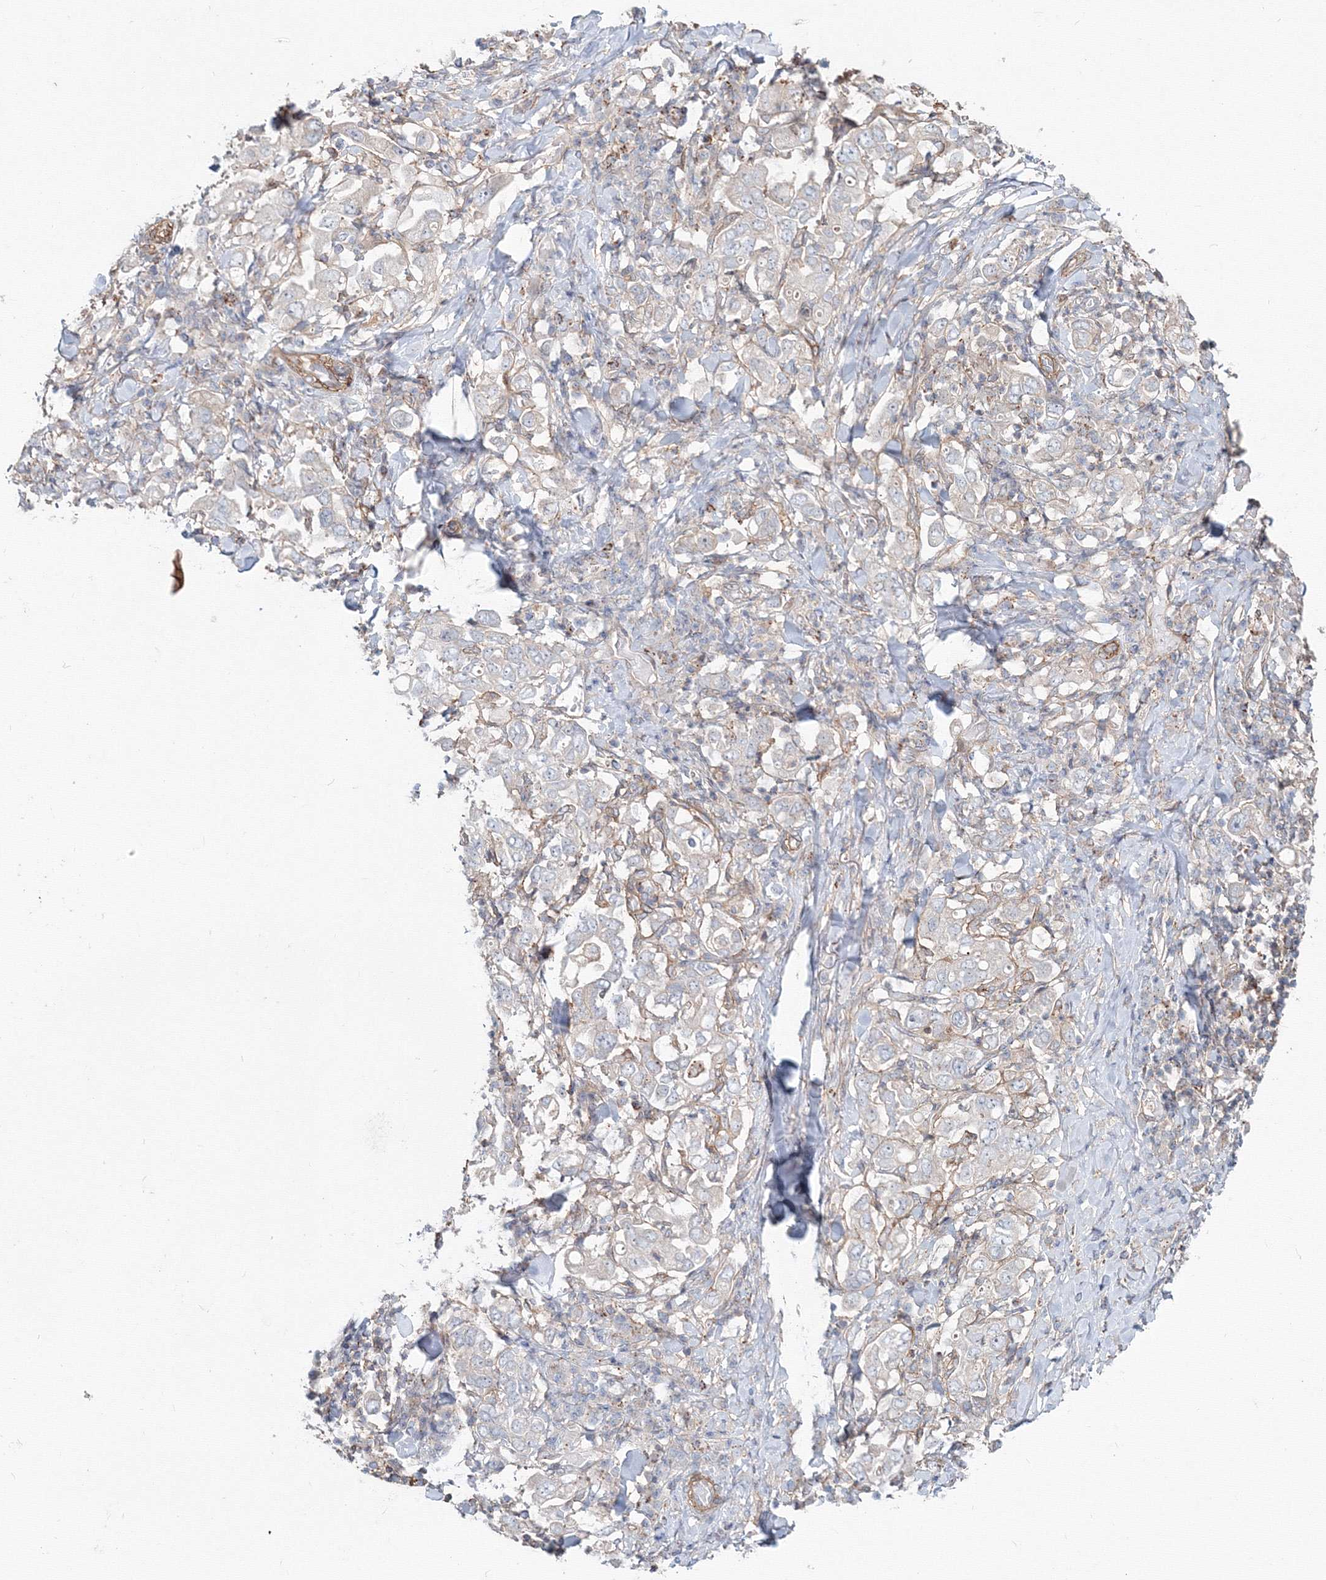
{"staining": {"intensity": "negative", "quantity": "none", "location": "none"}, "tissue": "stomach cancer", "cell_type": "Tumor cells", "image_type": "cancer", "snomed": [{"axis": "morphology", "description": "Adenocarcinoma, NOS"}, {"axis": "topography", "description": "Stomach, upper"}], "caption": "Micrograph shows no significant protein expression in tumor cells of stomach adenocarcinoma.", "gene": "SH3PXD2A", "patient": {"sex": "male", "age": 62}}